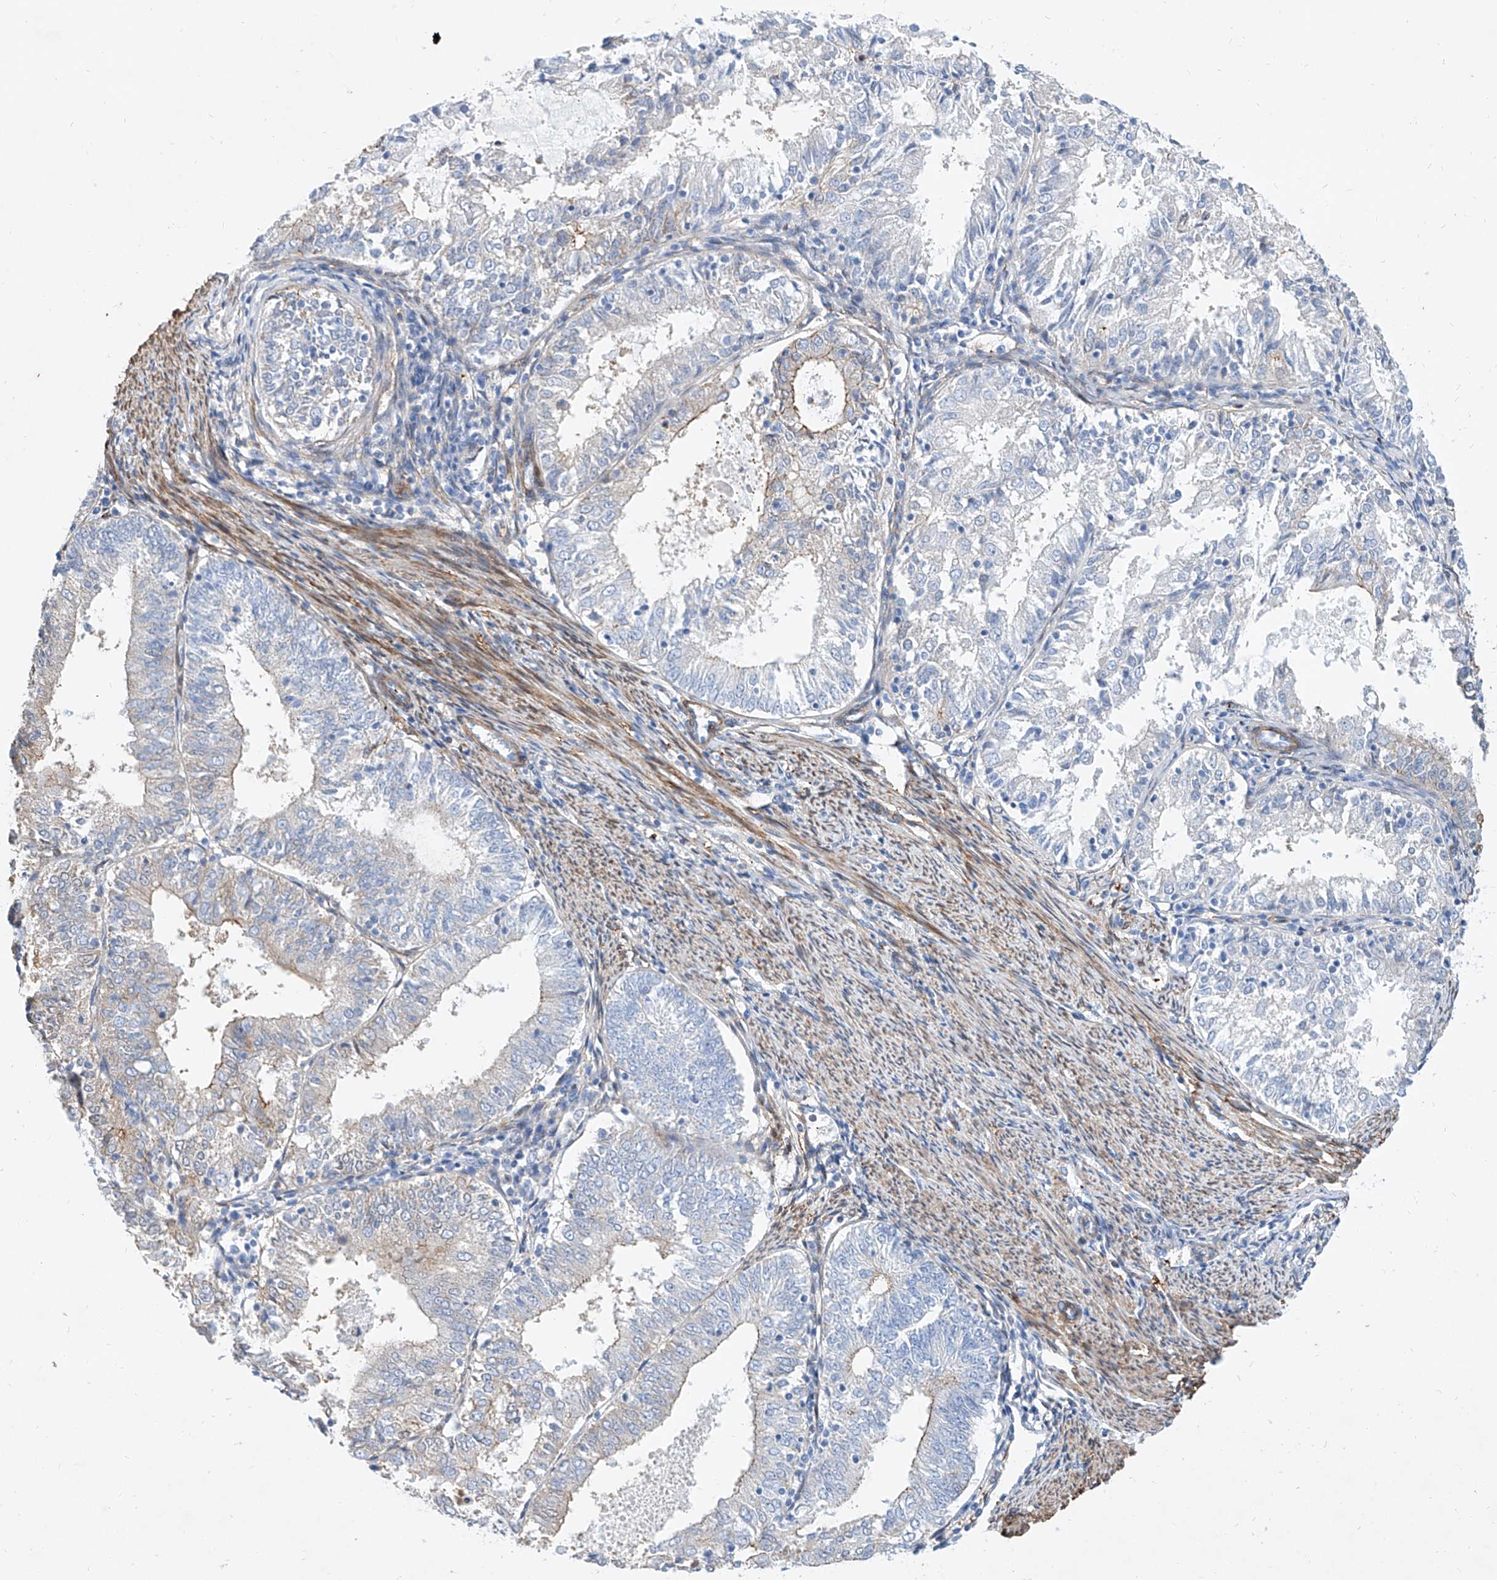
{"staining": {"intensity": "weak", "quantity": "<25%", "location": "cytoplasmic/membranous"}, "tissue": "endometrial cancer", "cell_type": "Tumor cells", "image_type": "cancer", "snomed": [{"axis": "morphology", "description": "Adenocarcinoma, NOS"}, {"axis": "topography", "description": "Endometrium"}], "caption": "Immunohistochemistry histopathology image of neoplastic tissue: endometrial cancer (adenocarcinoma) stained with DAB (3,3'-diaminobenzidine) shows no significant protein expression in tumor cells.", "gene": "TAS2R60", "patient": {"sex": "female", "age": 57}}